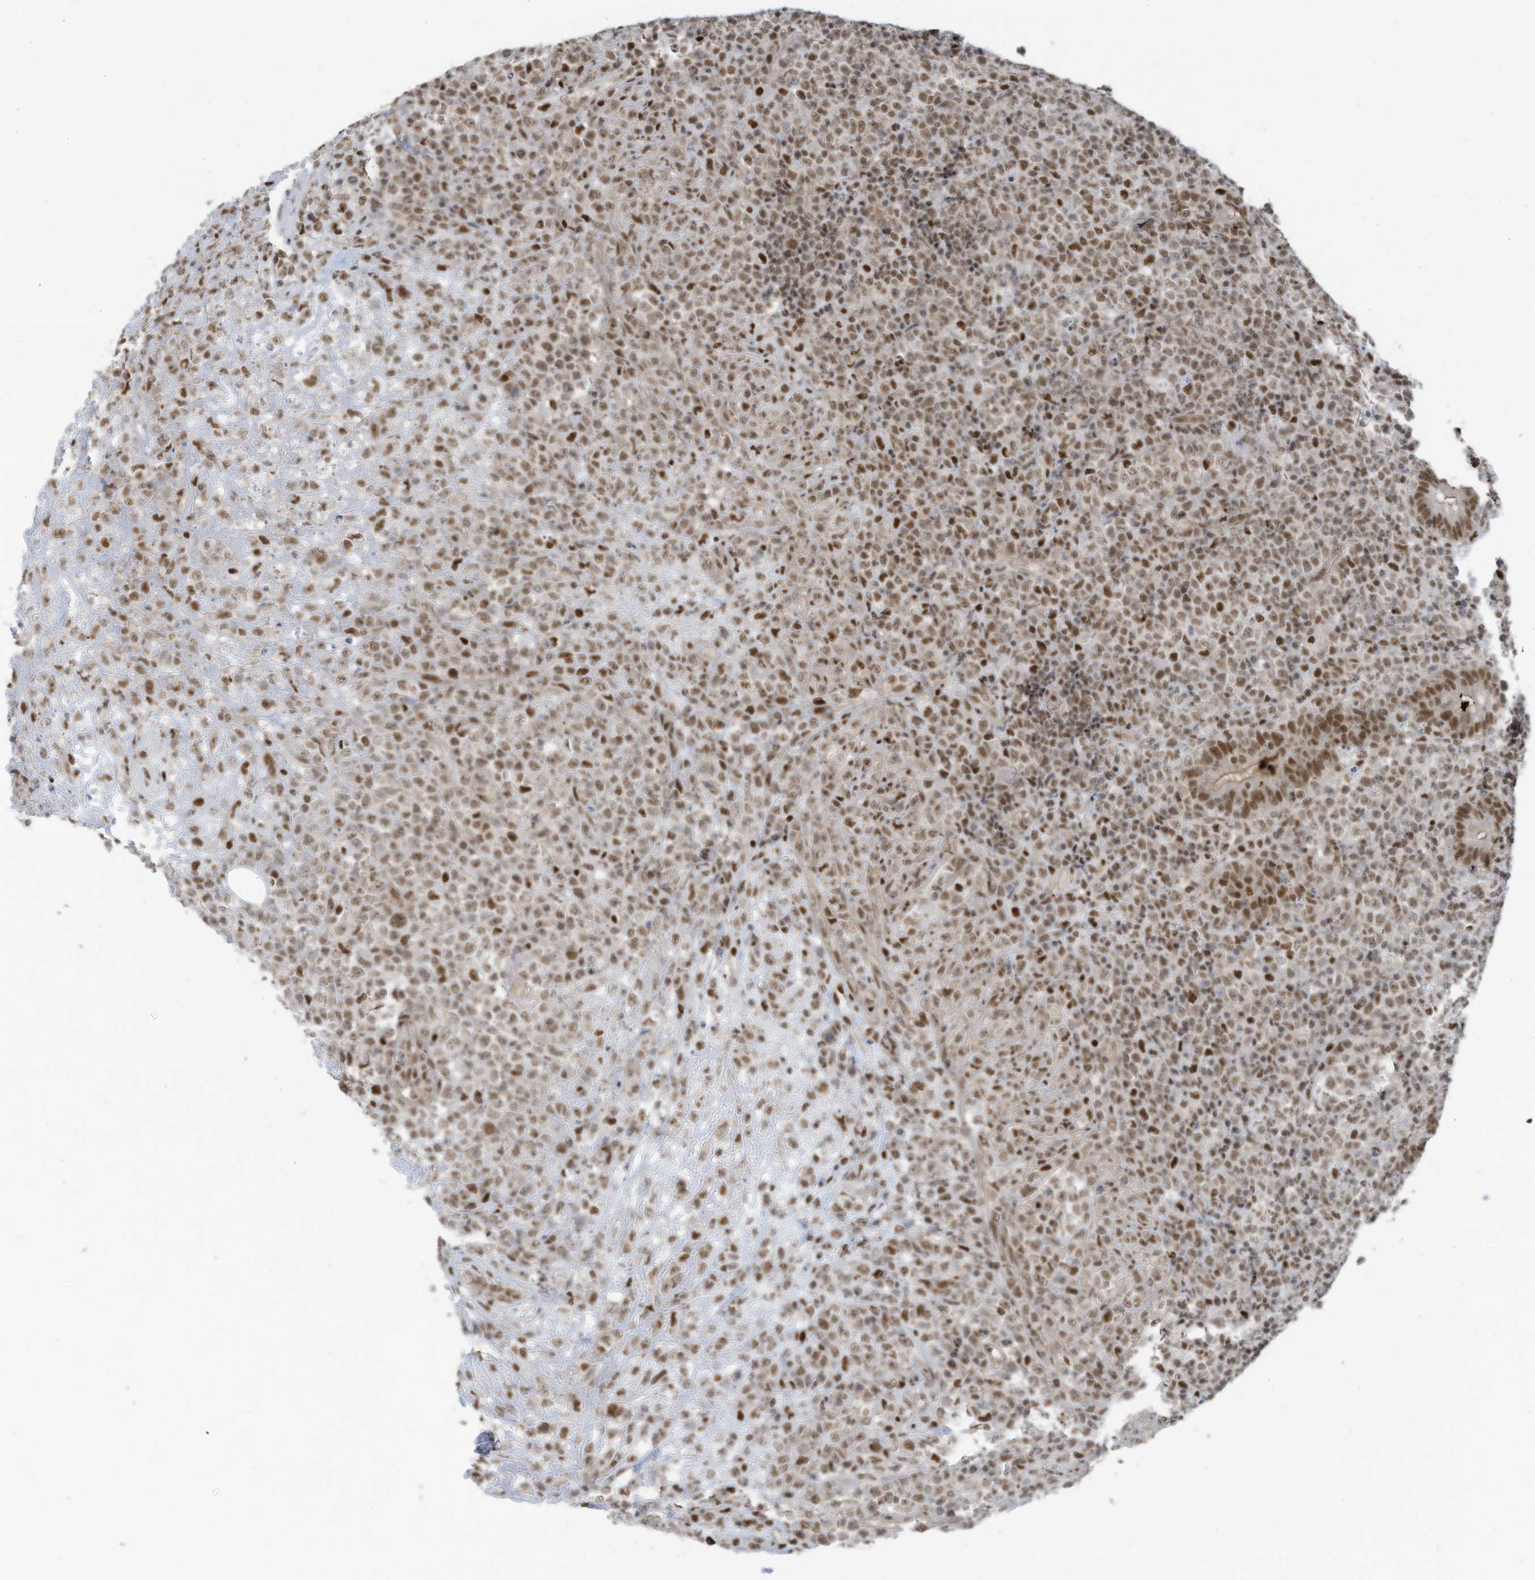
{"staining": {"intensity": "moderate", "quantity": ">75%", "location": "nuclear"}, "tissue": "lymphoma", "cell_type": "Tumor cells", "image_type": "cancer", "snomed": [{"axis": "morphology", "description": "Malignant lymphoma, non-Hodgkin's type, High grade"}, {"axis": "topography", "description": "Colon"}], "caption": "Human lymphoma stained with a brown dye displays moderate nuclear positive expression in about >75% of tumor cells.", "gene": "DBR1", "patient": {"sex": "female", "age": 53}}